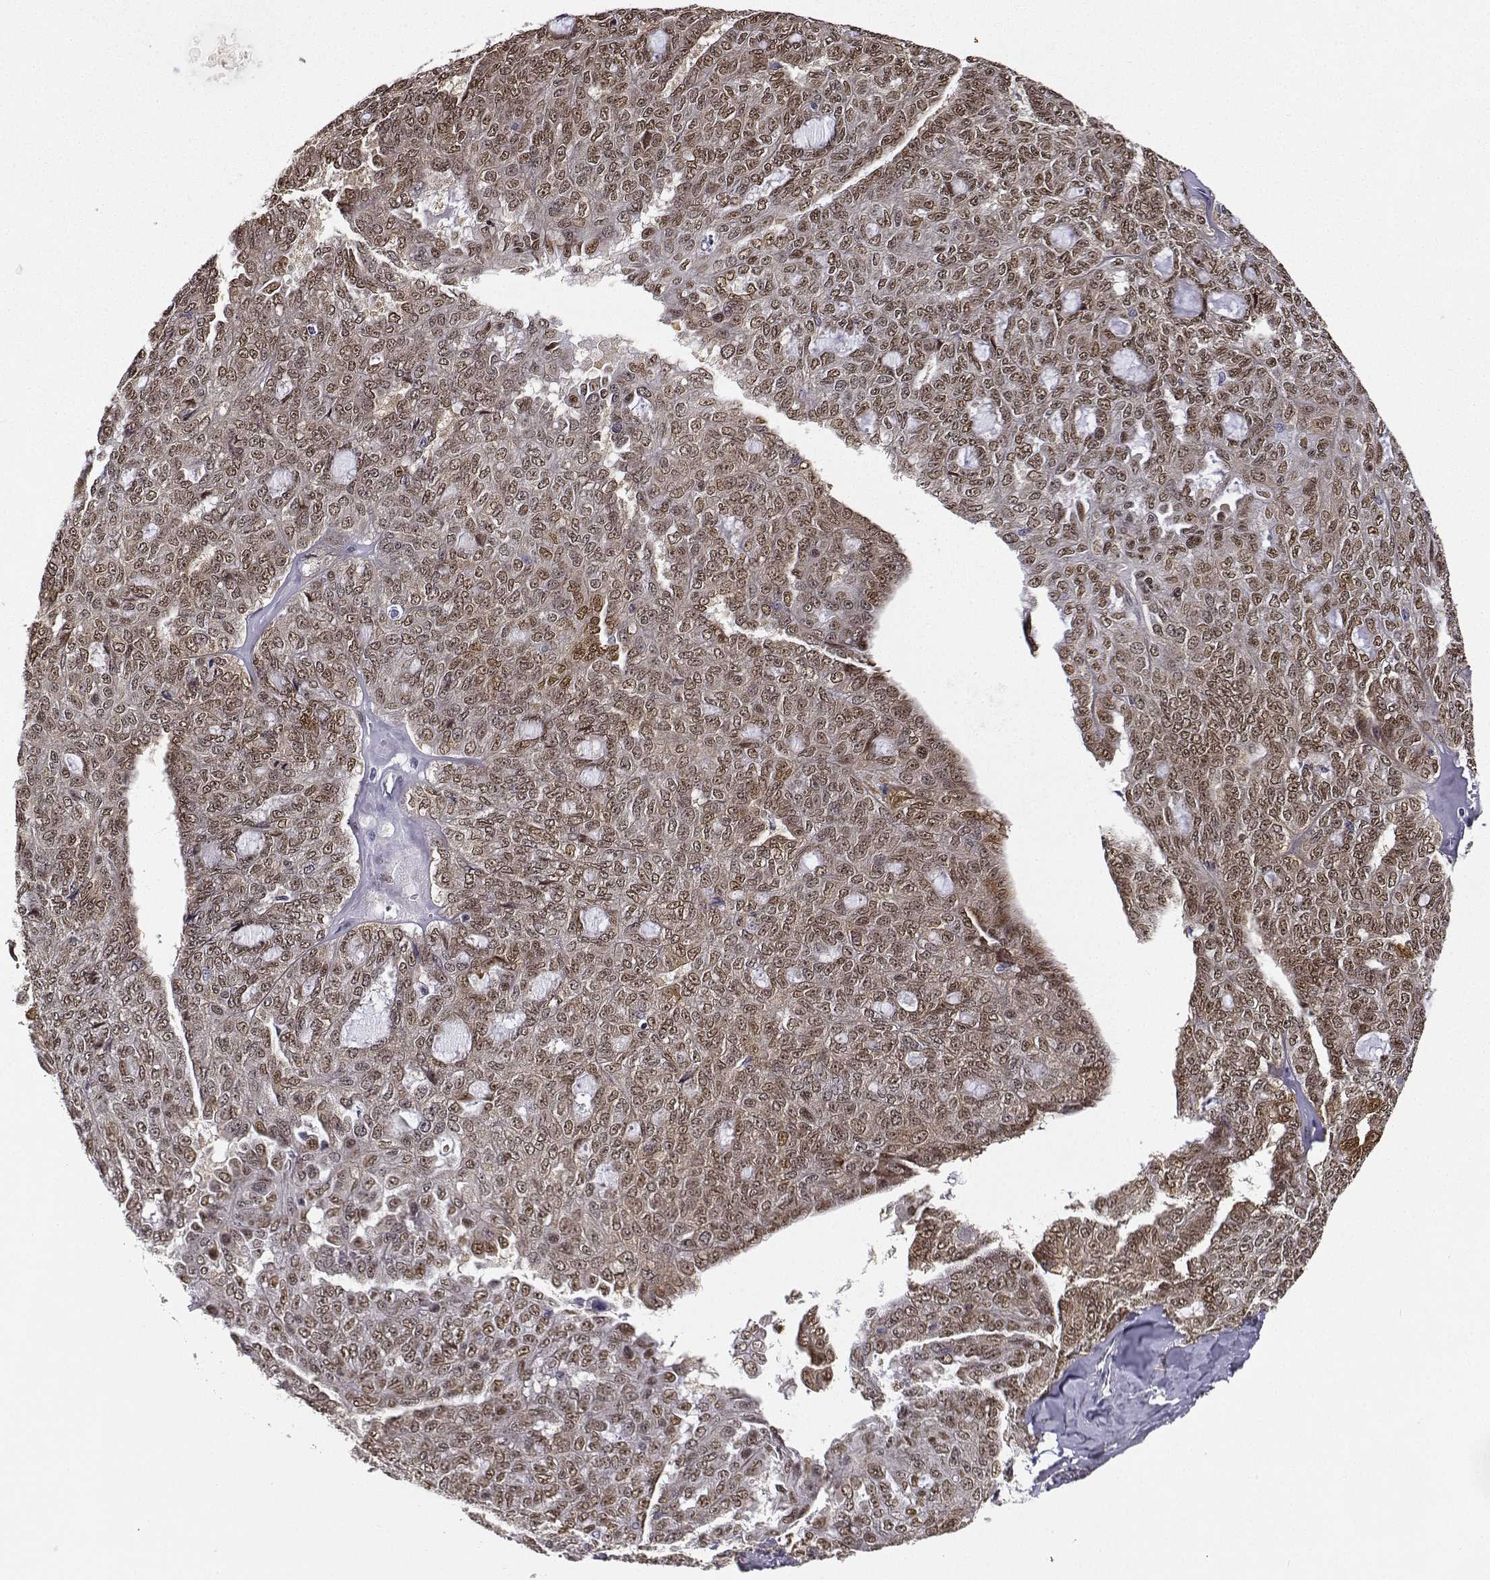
{"staining": {"intensity": "moderate", "quantity": ">75%", "location": "cytoplasmic/membranous,nuclear"}, "tissue": "ovarian cancer", "cell_type": "Tumor cells", "image_type": "cancer", "snomed": [{"axis": "morphology", "description": "Cystadenocarcinoma, serous, NOS"}, {"axis": "topography", "description": "Ovary"}], "caption": "Moderate cytoplasmic/membranous and nuclear protein staining is seen in about >75% of tumor cells in ovarian cancer (serous cystadenocarcinoma). (DAB (3,3'-diaminobenzidine) = brown stain, brightfield microscopy at high magnification).", "gene": "PHGDH", "patient": {"sex": "female", "age": 71}}